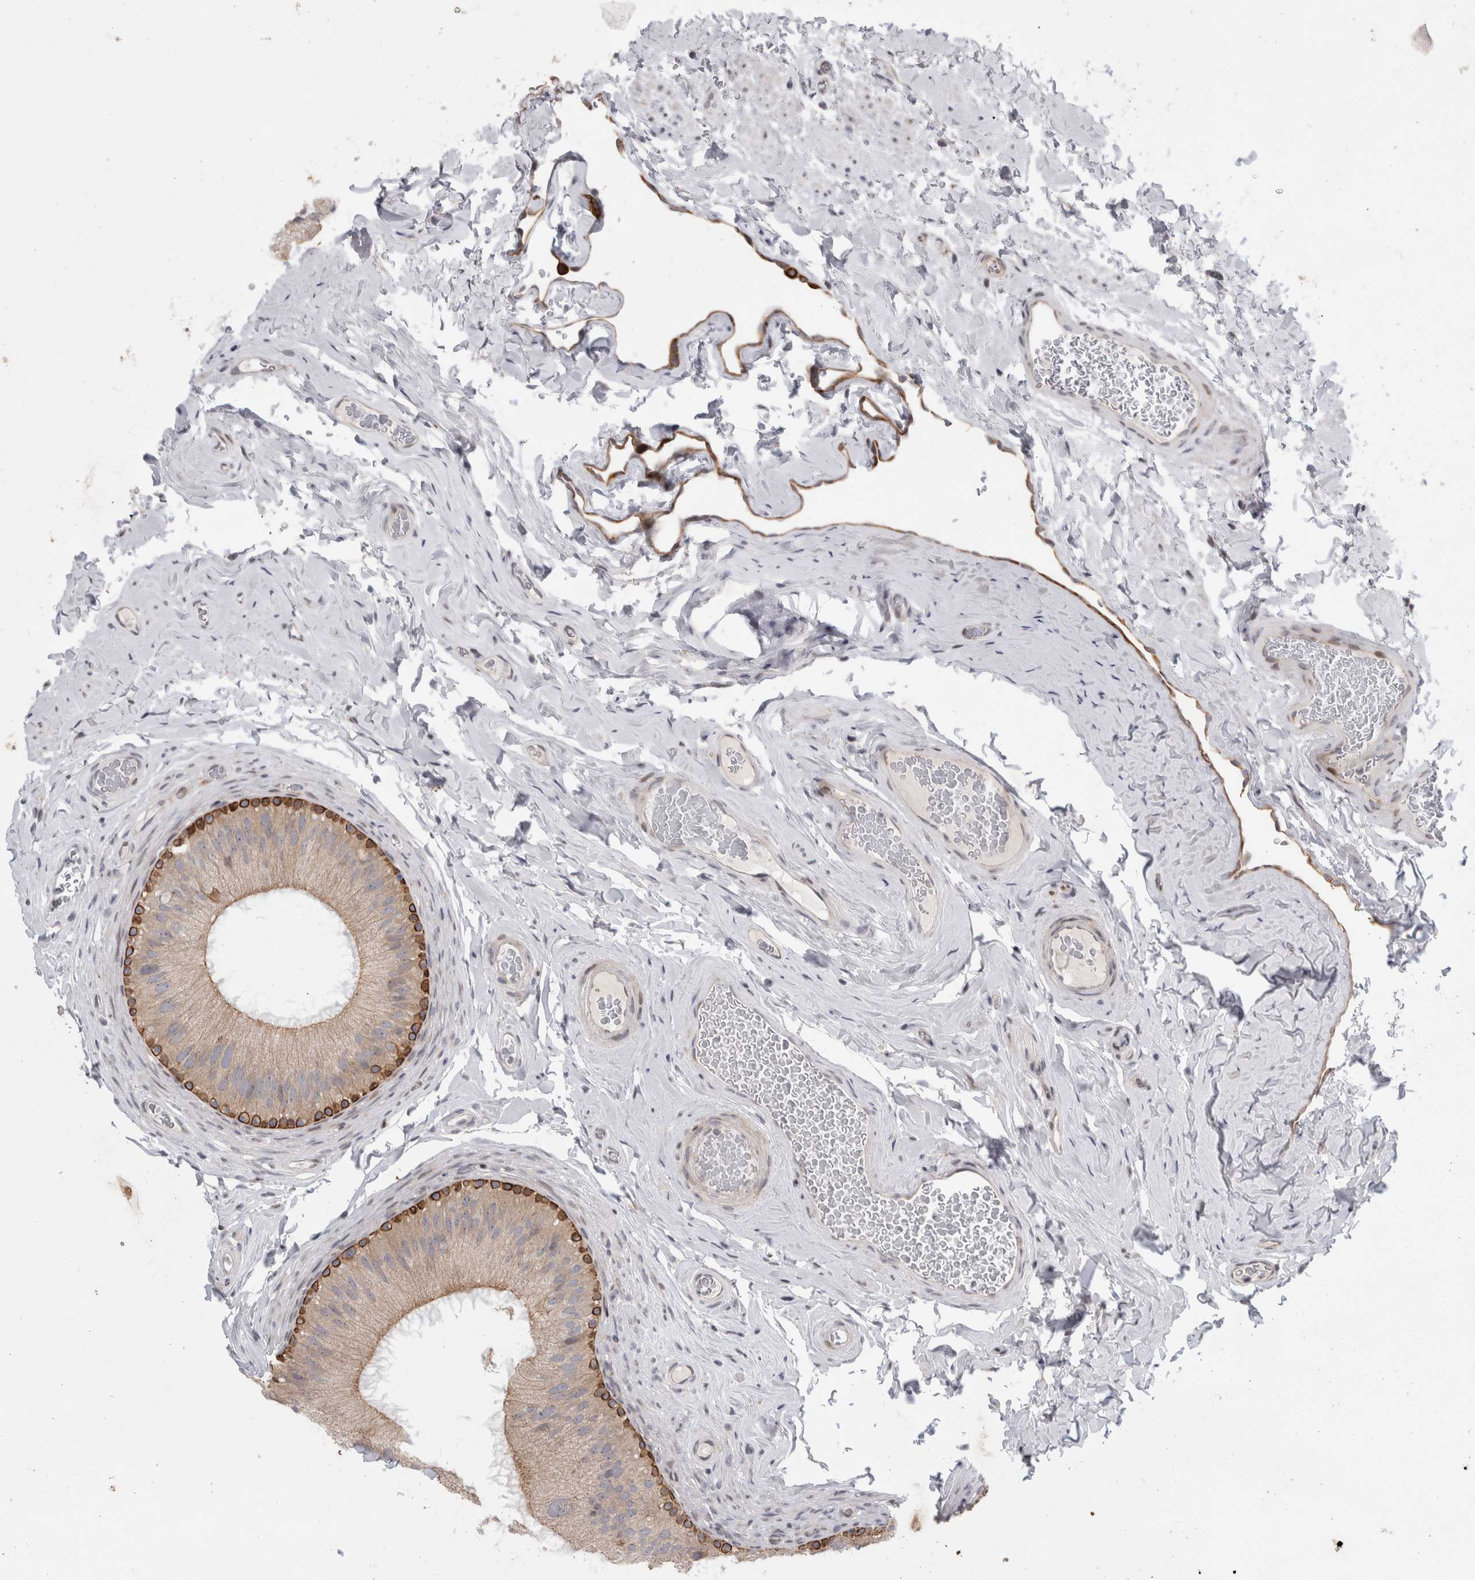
{"staining": {"intensity": "moderate", "quantity": ">75%", "location": "cytoplasmic/membranous"}, "tissue": "epididymis", "cell_type": "Glandular cells", "image_type": "normal", "snomed": [{"axis": "morphology", "description": "Normal tissue, NOS"}, {"axis": "topography", "description": "Vascular tissue"}, {"axis": "topography", "description": "Epididymis"}], "caption": "Immunohistochemistry micrograph of unremarkable epididymis stained for a protein (brown), which shows medium levels of moderate cytoplasmic/membranous positivity in approximately >75% of glandular cells.", "gene": "UTP25", "patient": {"sex": "male", "age": 49}}